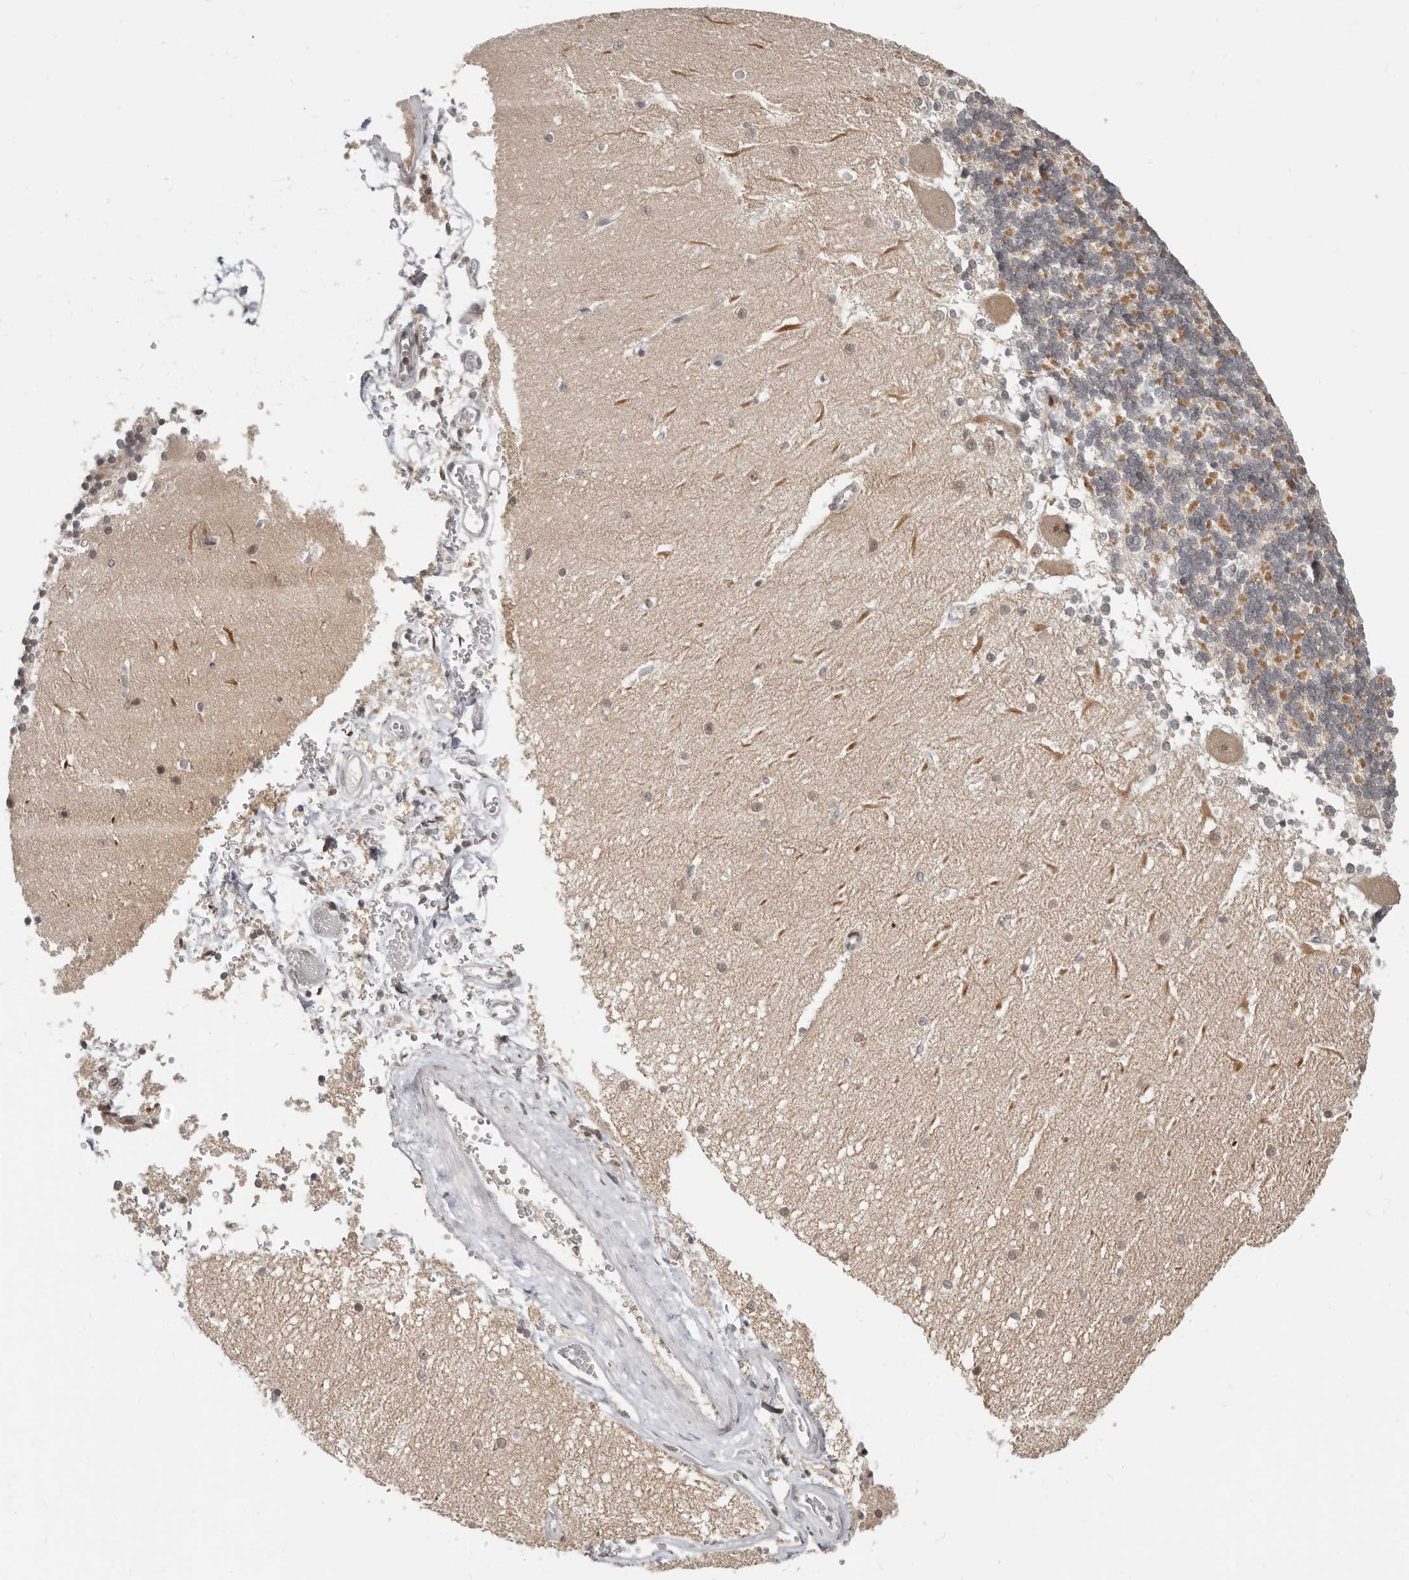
{"staining": {"intensity": "negative", "quantity": "none", "location": "none"}, "tissue": "cerebellum", "cell_type": "Cells in granular layer", "image_type": "normal", "snomed": [{"axis": "morphology", "description": "Normal tissue, NOS"}, {"axis": "topography", "description": "Cerebellum"}], "caption": "IHC image of benign cerebellum stained for a protein (brown), which exhibits no expression in cells in granular layer. The staining is performed using DAB (3,3'-diaminobenzidine) brown chromogen with nuclei counter-stained in using hematoxylin.", "gene": "RFC2", "patient": {"sex": "male", "age": 37}}